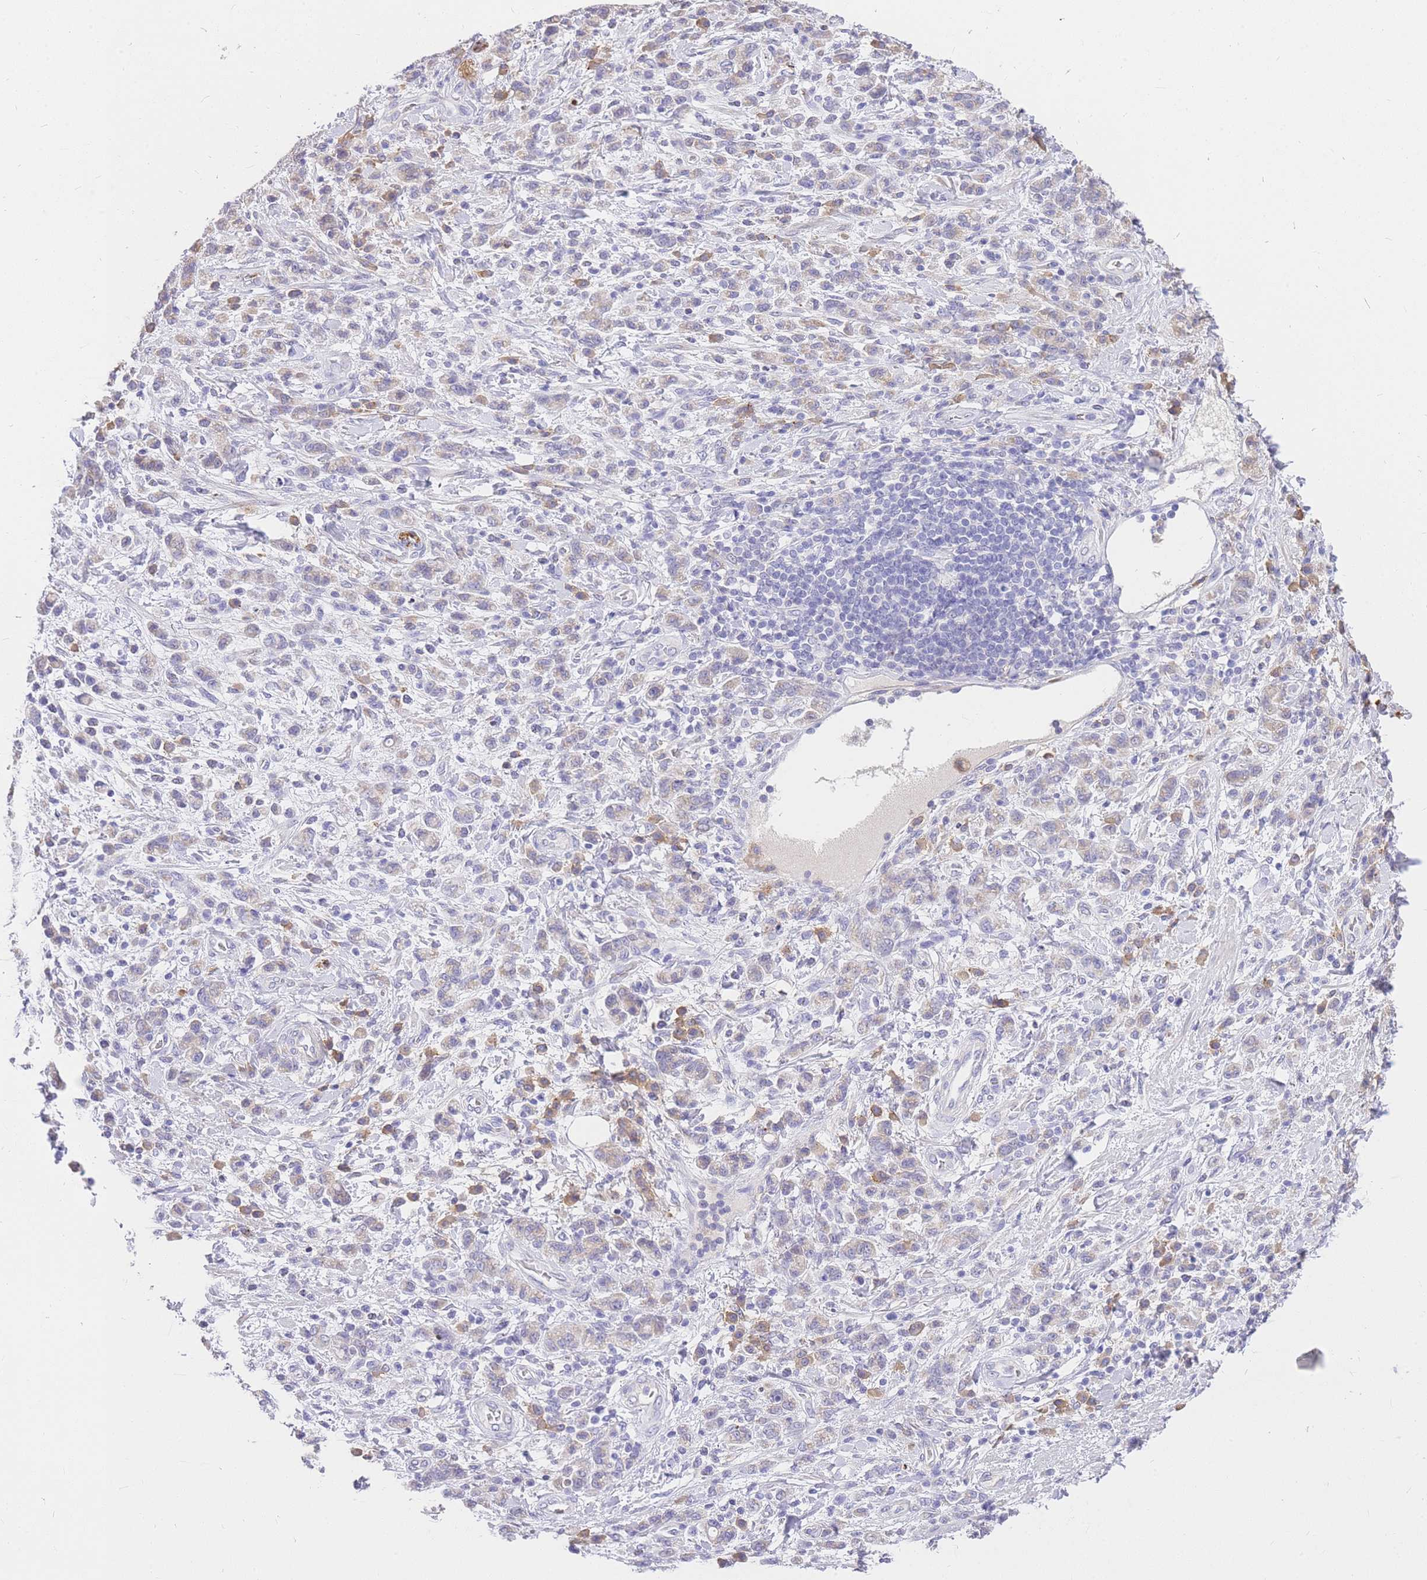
{"staining": {"intensity": "moderate", "quantity": "<25%", "location": "cytoplasmic/membranous"}, "tissue": "stomach cancer", "cell_type": "Tumor cells", "image_type": "cancer", "snomed": [{"axis": "morphology", "description": "Adenocarcinoma, NOS"}, {"axis": "topography", "description": "Stomach"}], "caption": "Adenocarcinoma (stomach) stained with a brown dye exhibits moderate cytoplasmic/membranous positive staining in approximately <25% of tumor cells.", "gene": "C2orf88", "patient": {"sex": "male", "age": 77}}